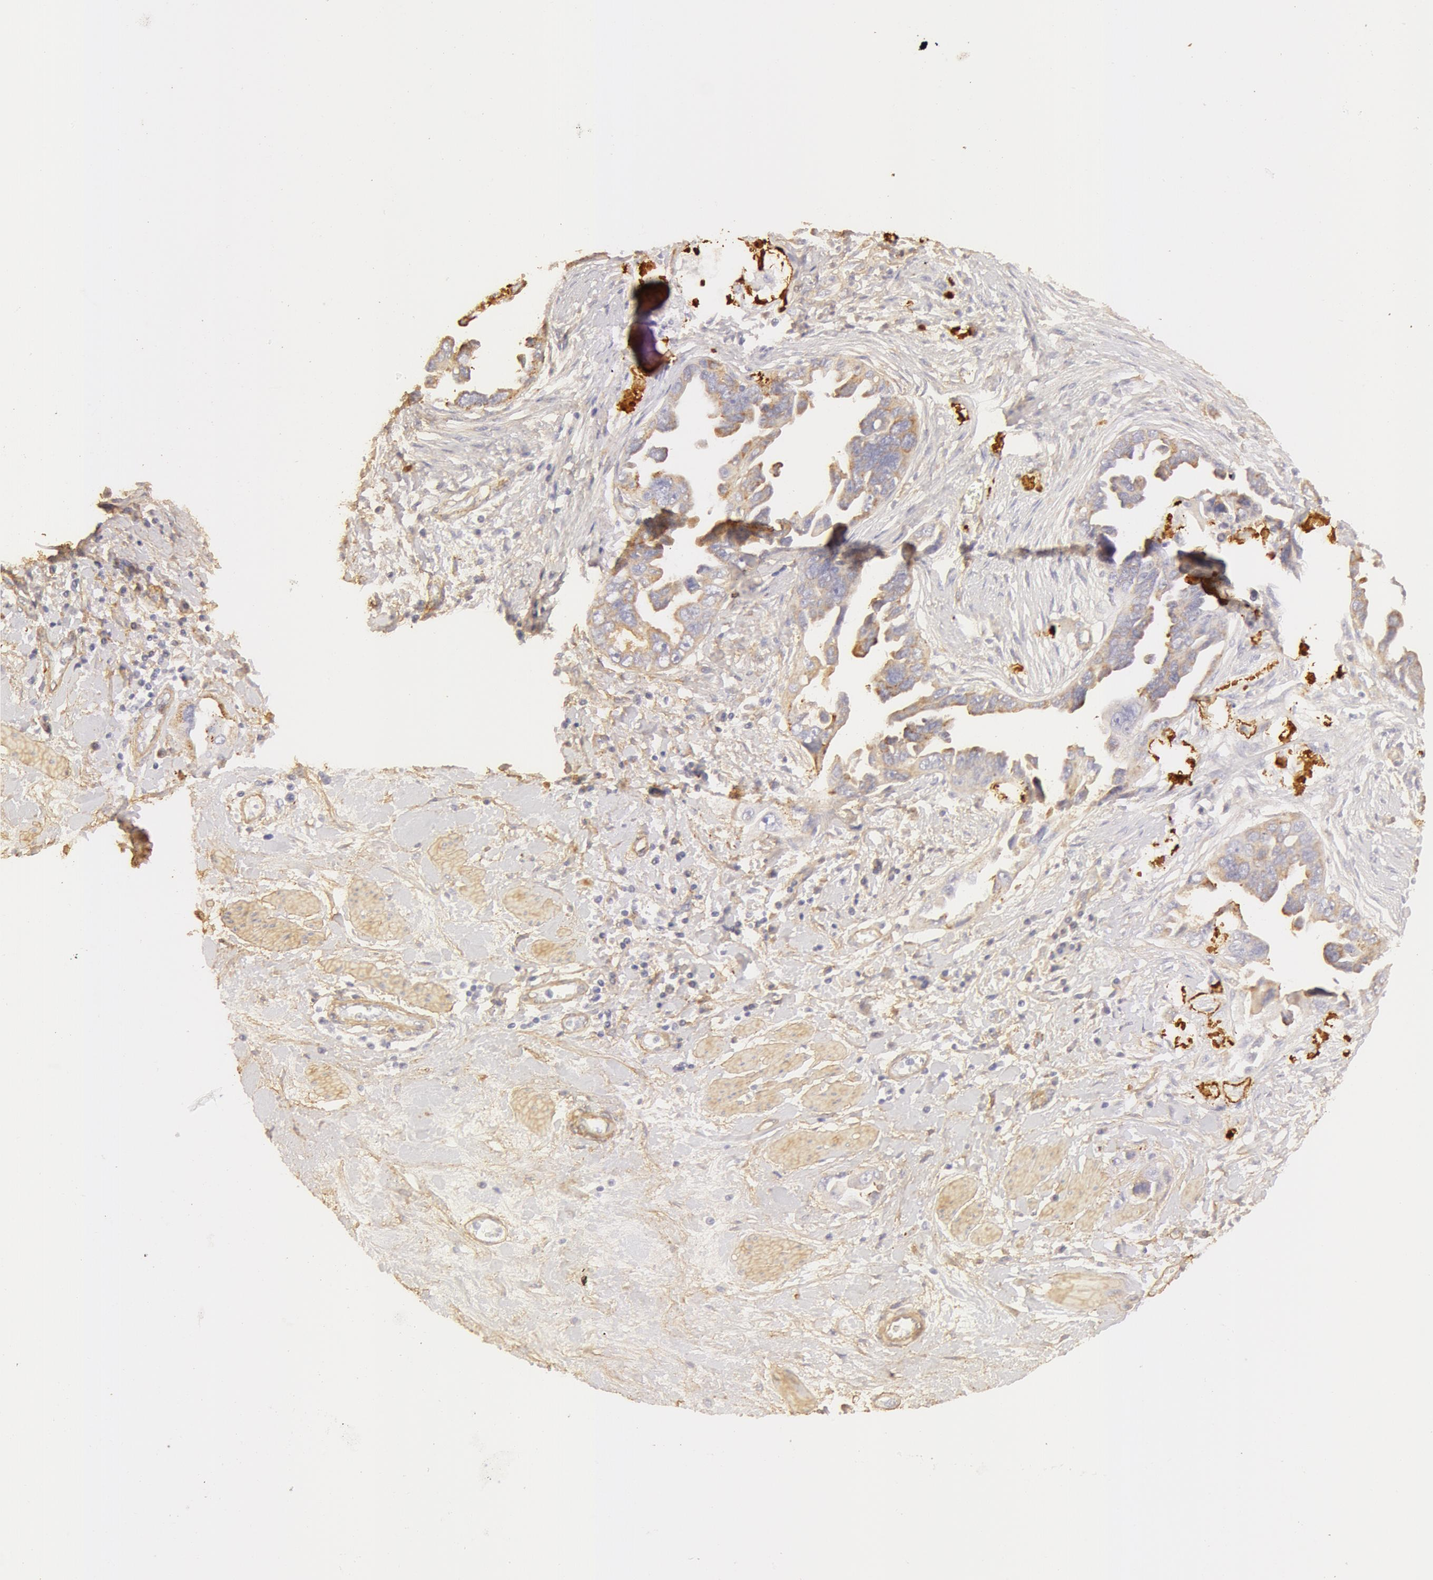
{"staining": {"intensity": "negative", "quantity": "none", "location": "none"}, "tissue": "ovarian cancer", "cell_type": "Tumor cells", "image_type": "cancer", "snomed": [{"axis": "morphology", "description": "Cystadenocarcinoma, serous, NOS"}, {"axis": "topography", "description": "Ovary"}], "caption": "An IHC photomicrograph of serous cystadenocarcinoma (ovarian) is shown. There is no staining in tumor cells of serous cystadenocarcinoma (ovarian).", "gene": "COL4A1", "patient": {"sex": "female", "age": 63}}